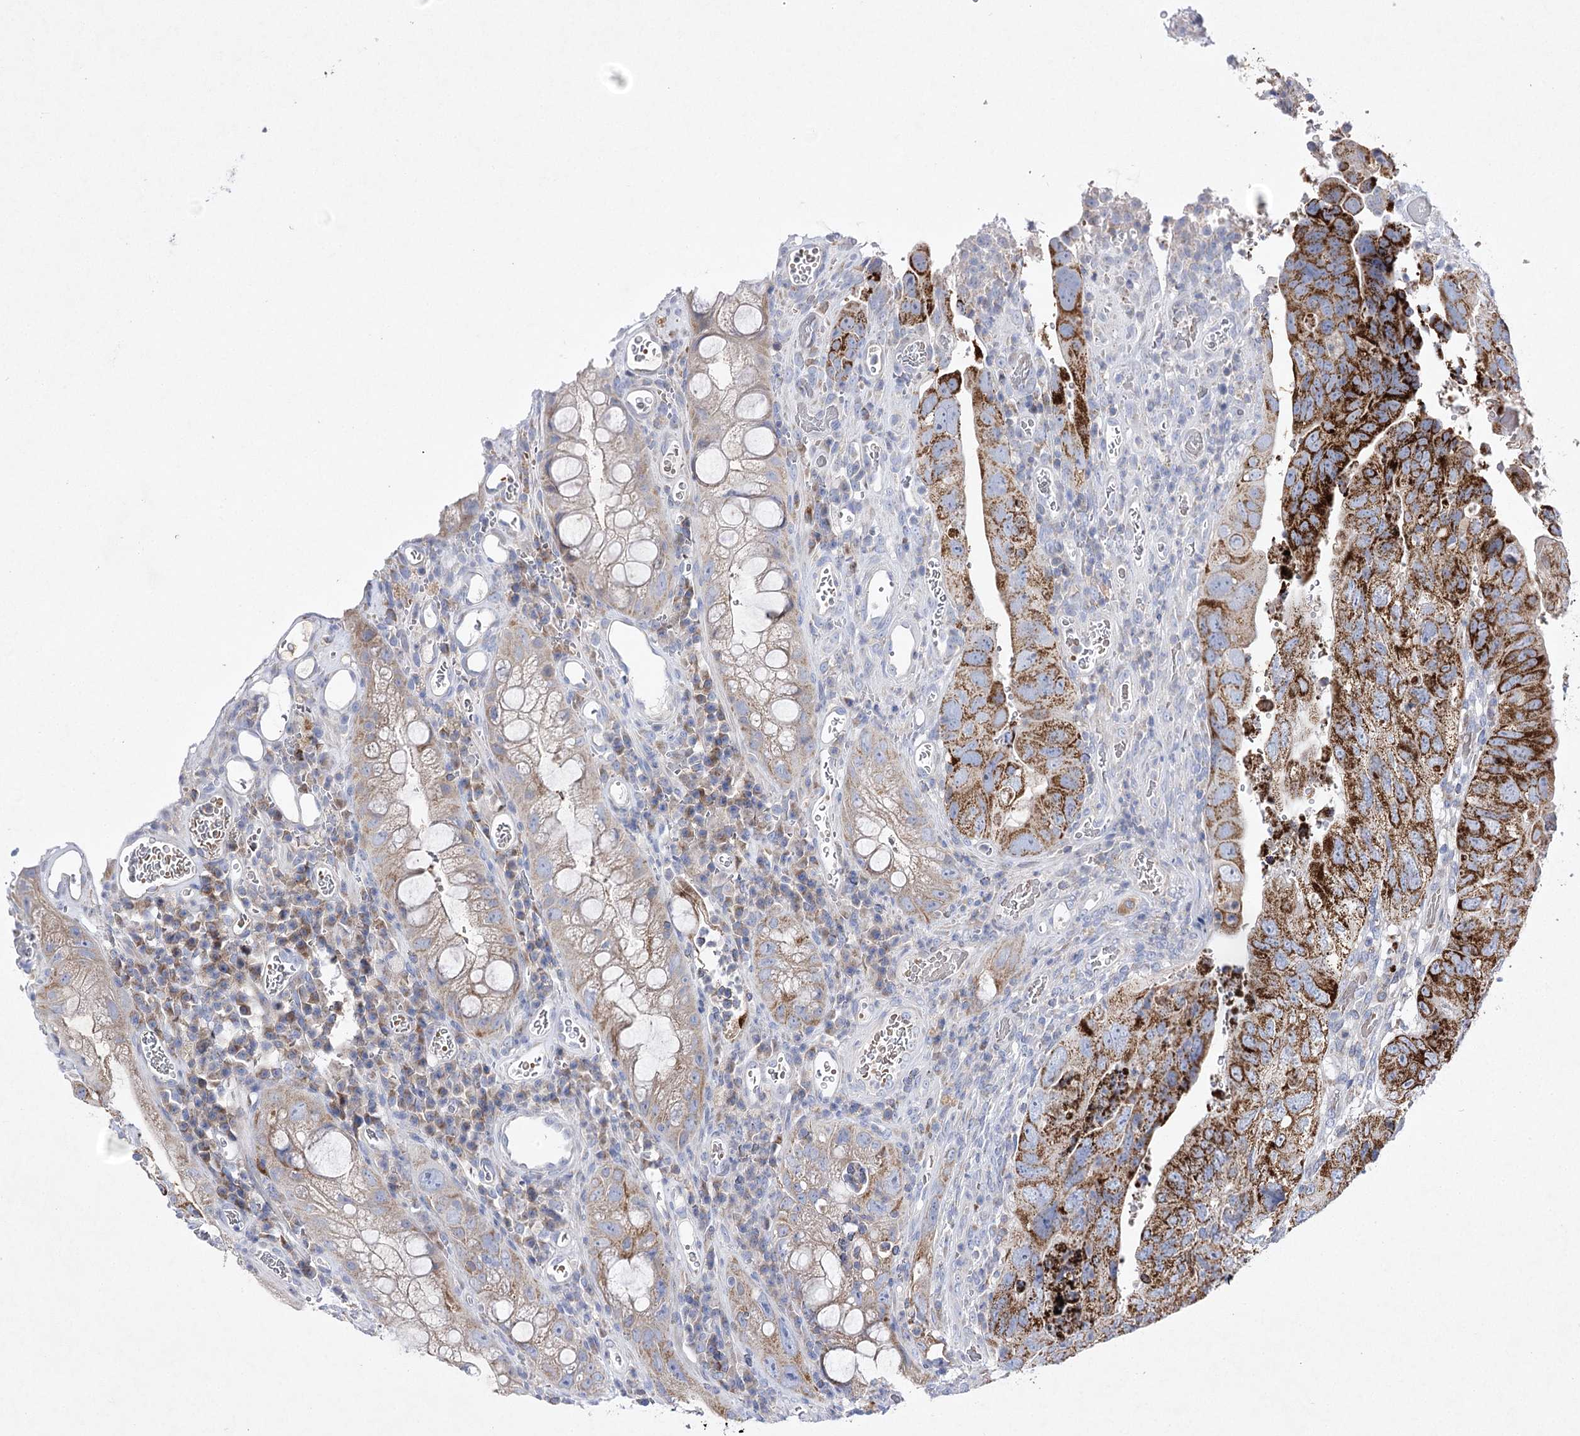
{"staining": {"intensity": "strong", "quantity": "25%-75%", "location": "cytoplasmic/membranous"}, "tissue": "colorectal cancer", "cell_type": "Tumor cells", "image_type": "cancer", "snomed": [{"axis": "morphology", "description": "Adenocarcinoma, NOS"}, {"axis": "topography", "description": "Rectum"}], "caption": "The histopathology image displays immunohistochemical staining of colorectal cancer (adenocarcinoma). There is strong cytoplasmic/membranous positivity is seen in about 25%-75% of tumor cells. The staining is performed using DAB (3,3'-diaminobenzidine) brown chromogen to label protein expression. The nuclei are counter-stained blue using hematoxylin.", "gene": "COX15", "patient": {"sex": "male", "age": 63}}